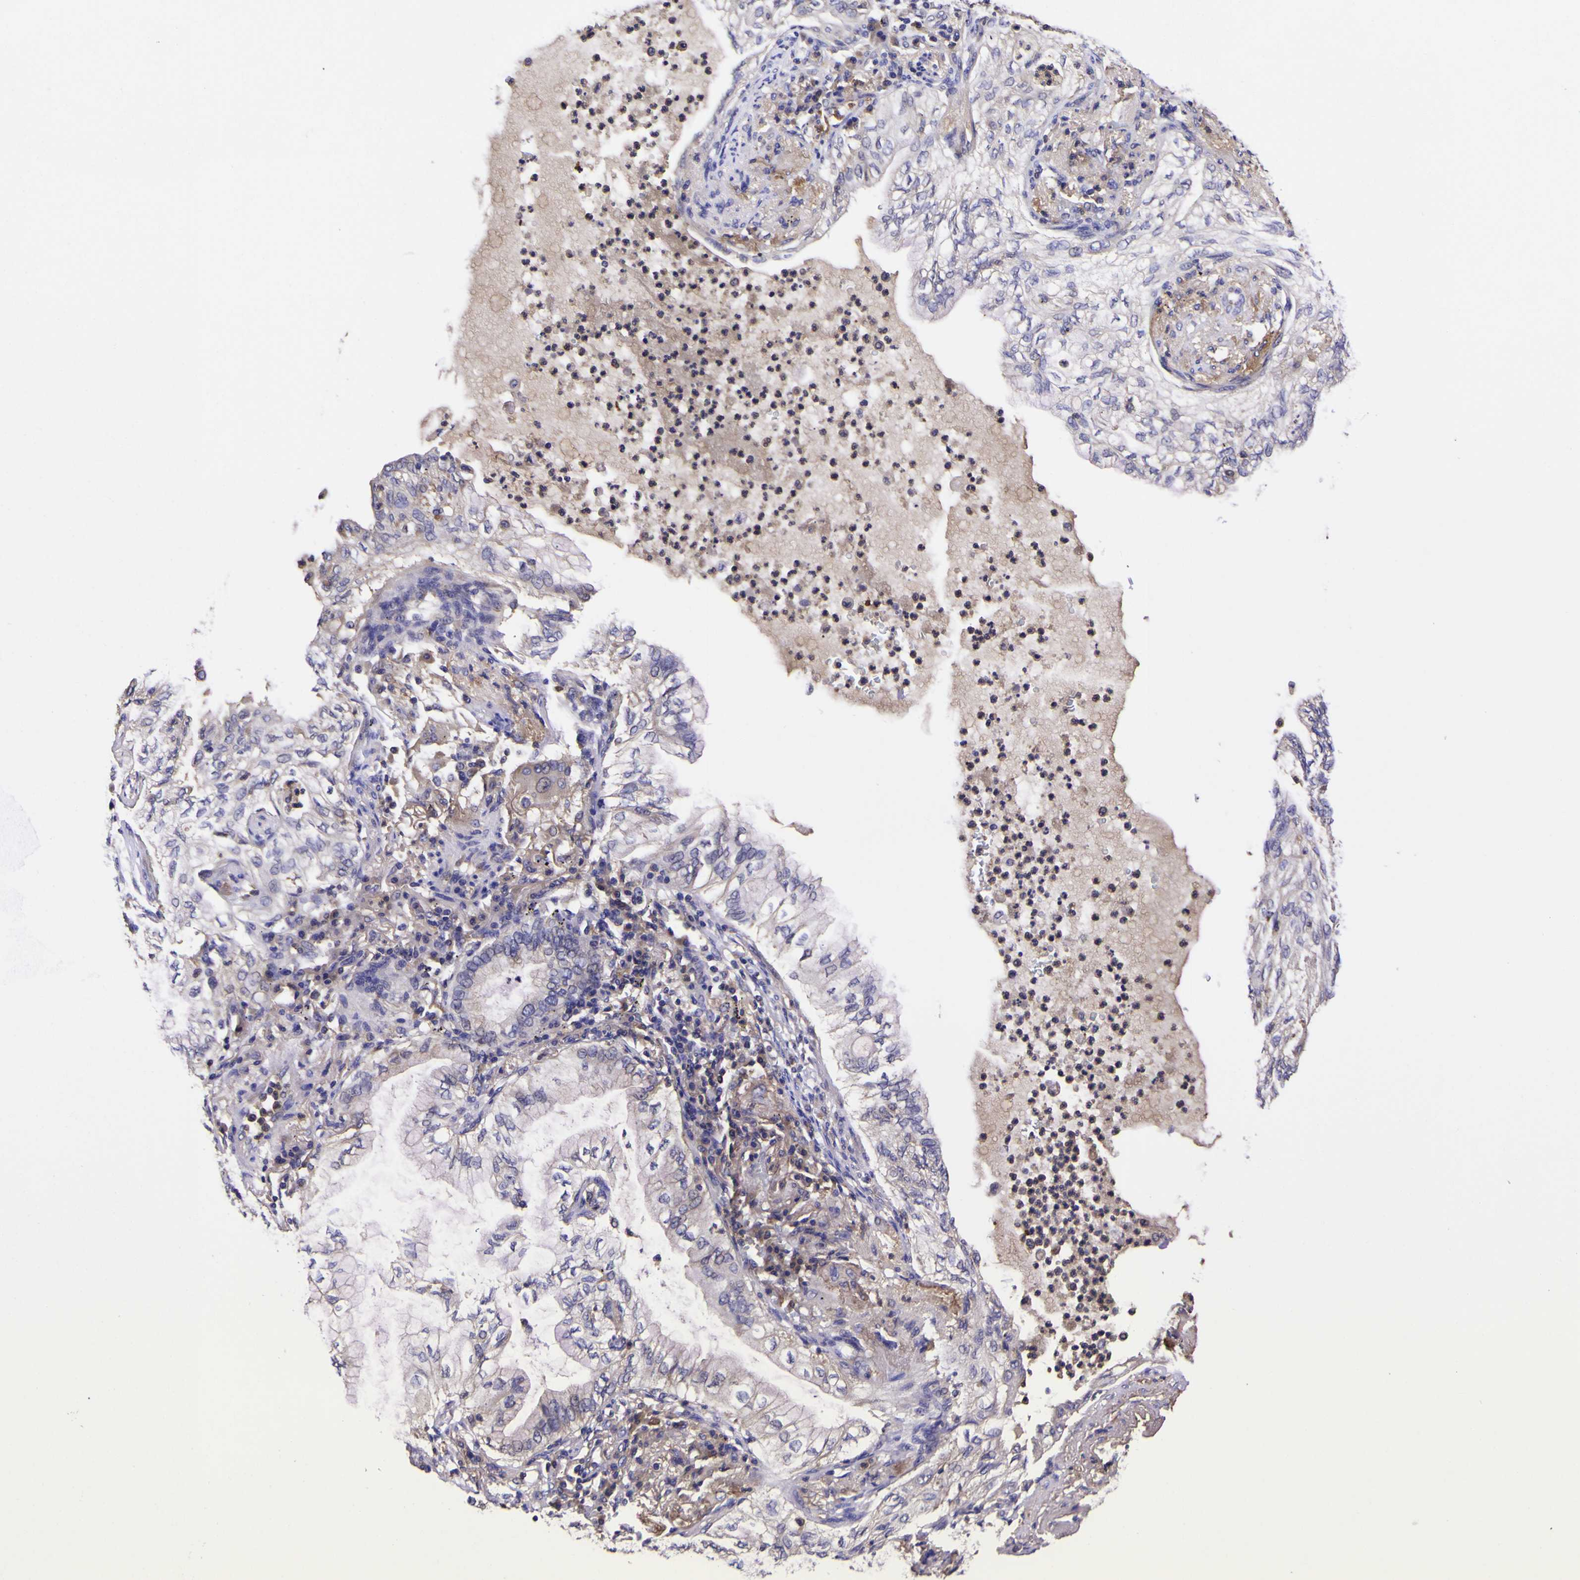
{"staining": {"intensity": "negative", "quantity": "none", "location": "none"}, "tissue": "lung cancer", "cell_type": "Tumor cells", "image_type": "cancer", "snomed": [{"axis": "morphology", "description": "Normal tissue, NOS"}, {"axis": "morphology", "description": "Adenocarcinoma, NOS"}, {"axis": "topography", "description": "Bronchus"}, {"axis": "topography", "description": "Lung"}], "caption": "A photomicrograph of human lung cancer is negative for staining in tumor cells. (Stains: DAB immunohistochemistry (IHC) with hematoxylin counter stain, Microscopy: brightfield microscopy at high magnification).", "gene": "MAPK14", "patient": {"sex": "female", "age": 70}}